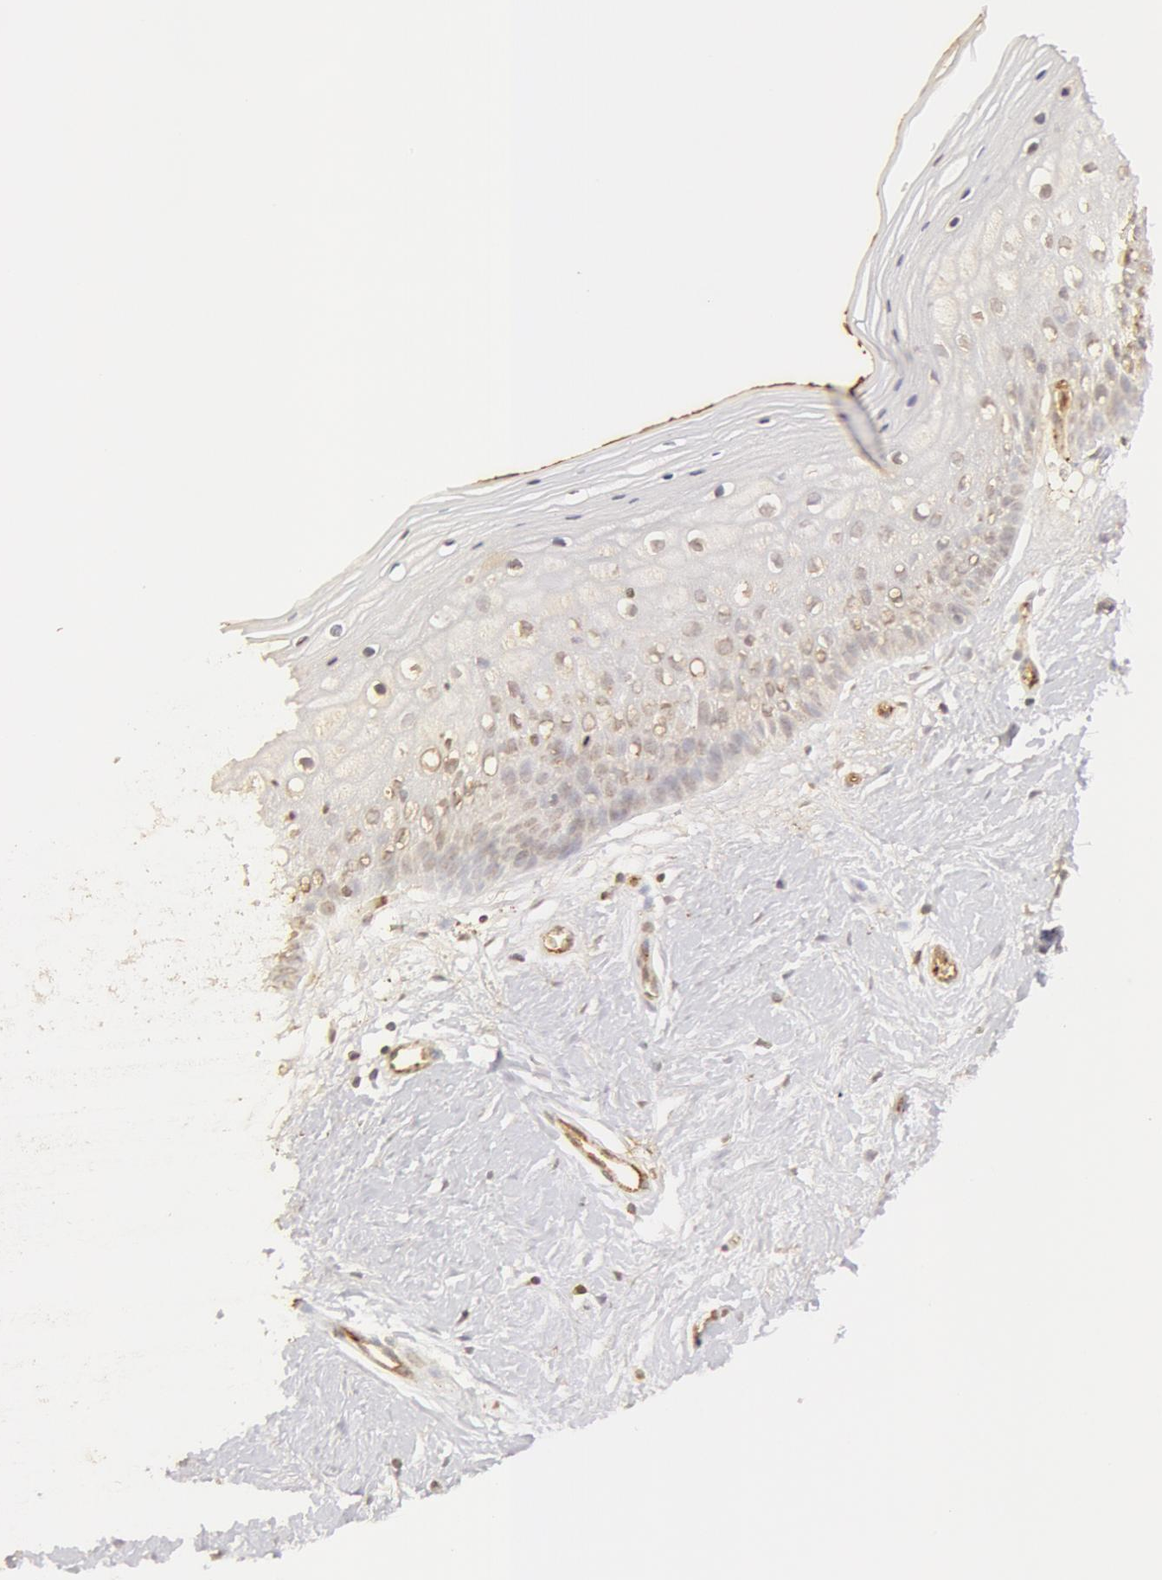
{"staining": {"intensity": "negative", "quantity": "none", "location": "none"}, "tissue": "vagina", "cell_type": "Squamous epithelial cells", "image_type": "normal", "snomed": [{"axis": "morphology", "description": "Normal tissue, NOS"}, {"axis": "topography", "description": "Vagina"}], "caption": "High magnification brightfield microscopy of benign vagina stained with DAB (brown) and counterstained with hematoxylin (blue): squamous epithelial cells show no significant staining.", "gene": "VWF", "patient": {"sex": "female", "age": 46}}